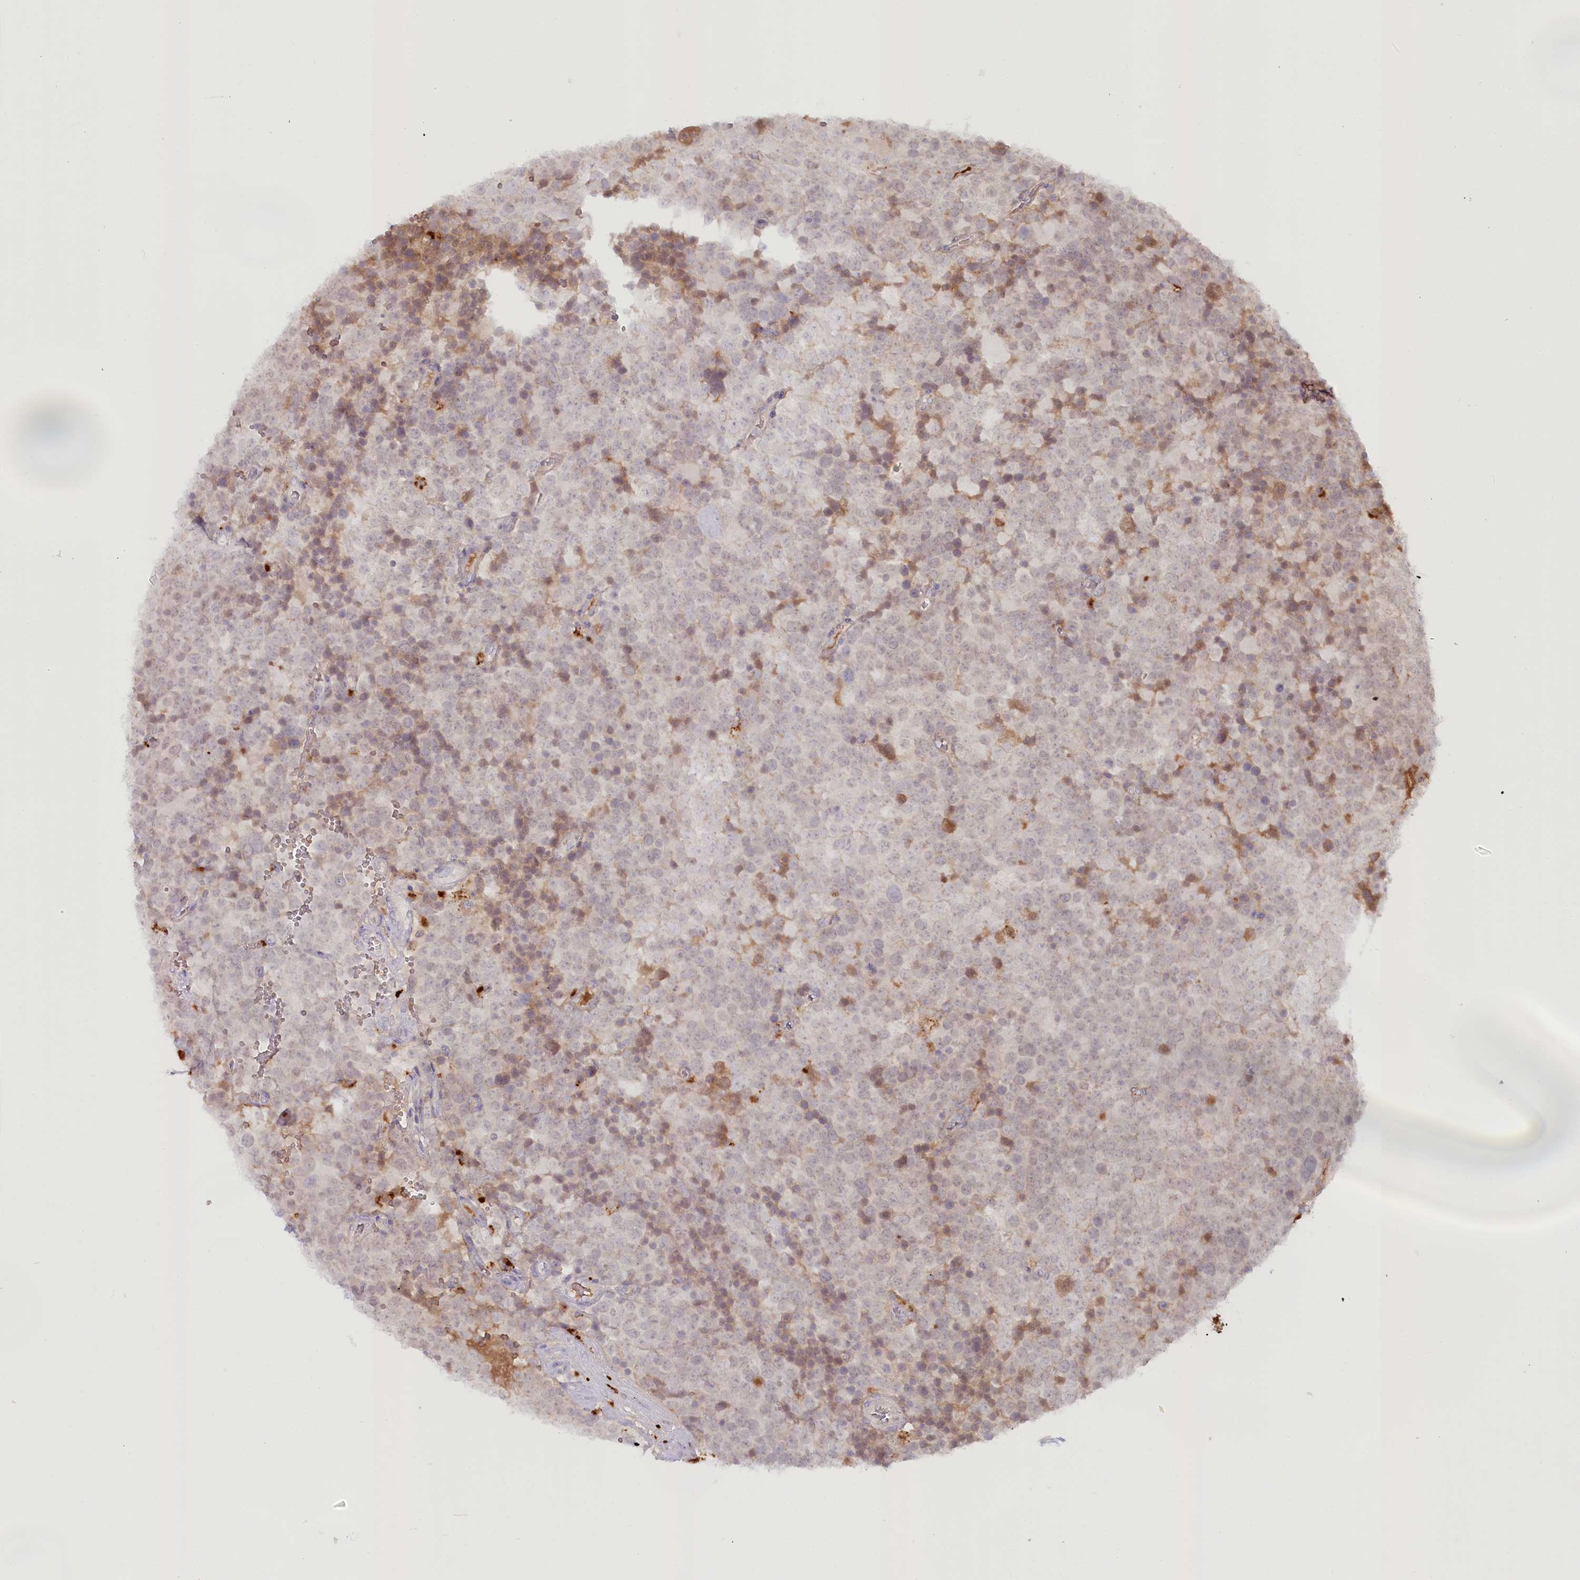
{"staining": {"intensity": "weak", "quantity": "<25%", "location": "cytoplasmic/membranous"}, "tissue": "testis cancer", "cell_type": "Tumor cells", "image_type": "cancer", "snomed": [{"axis": "morphology", "description": "Seminoma, NOS"}, {"axis": "topography", "description": "Testis"}], "caption": "Immunohistochemistry image of seminoma (testis) stained for a protein (brown), which demonstrates no positivity in tumor cells. Brightfield microscopy of immunohistochemistry (IHC) stained with DAB (brown) and hematoxylin (blue), captured at high magnification.", "gene": "PSAPL1", "patient": {"sex": "male", "age": 71}}